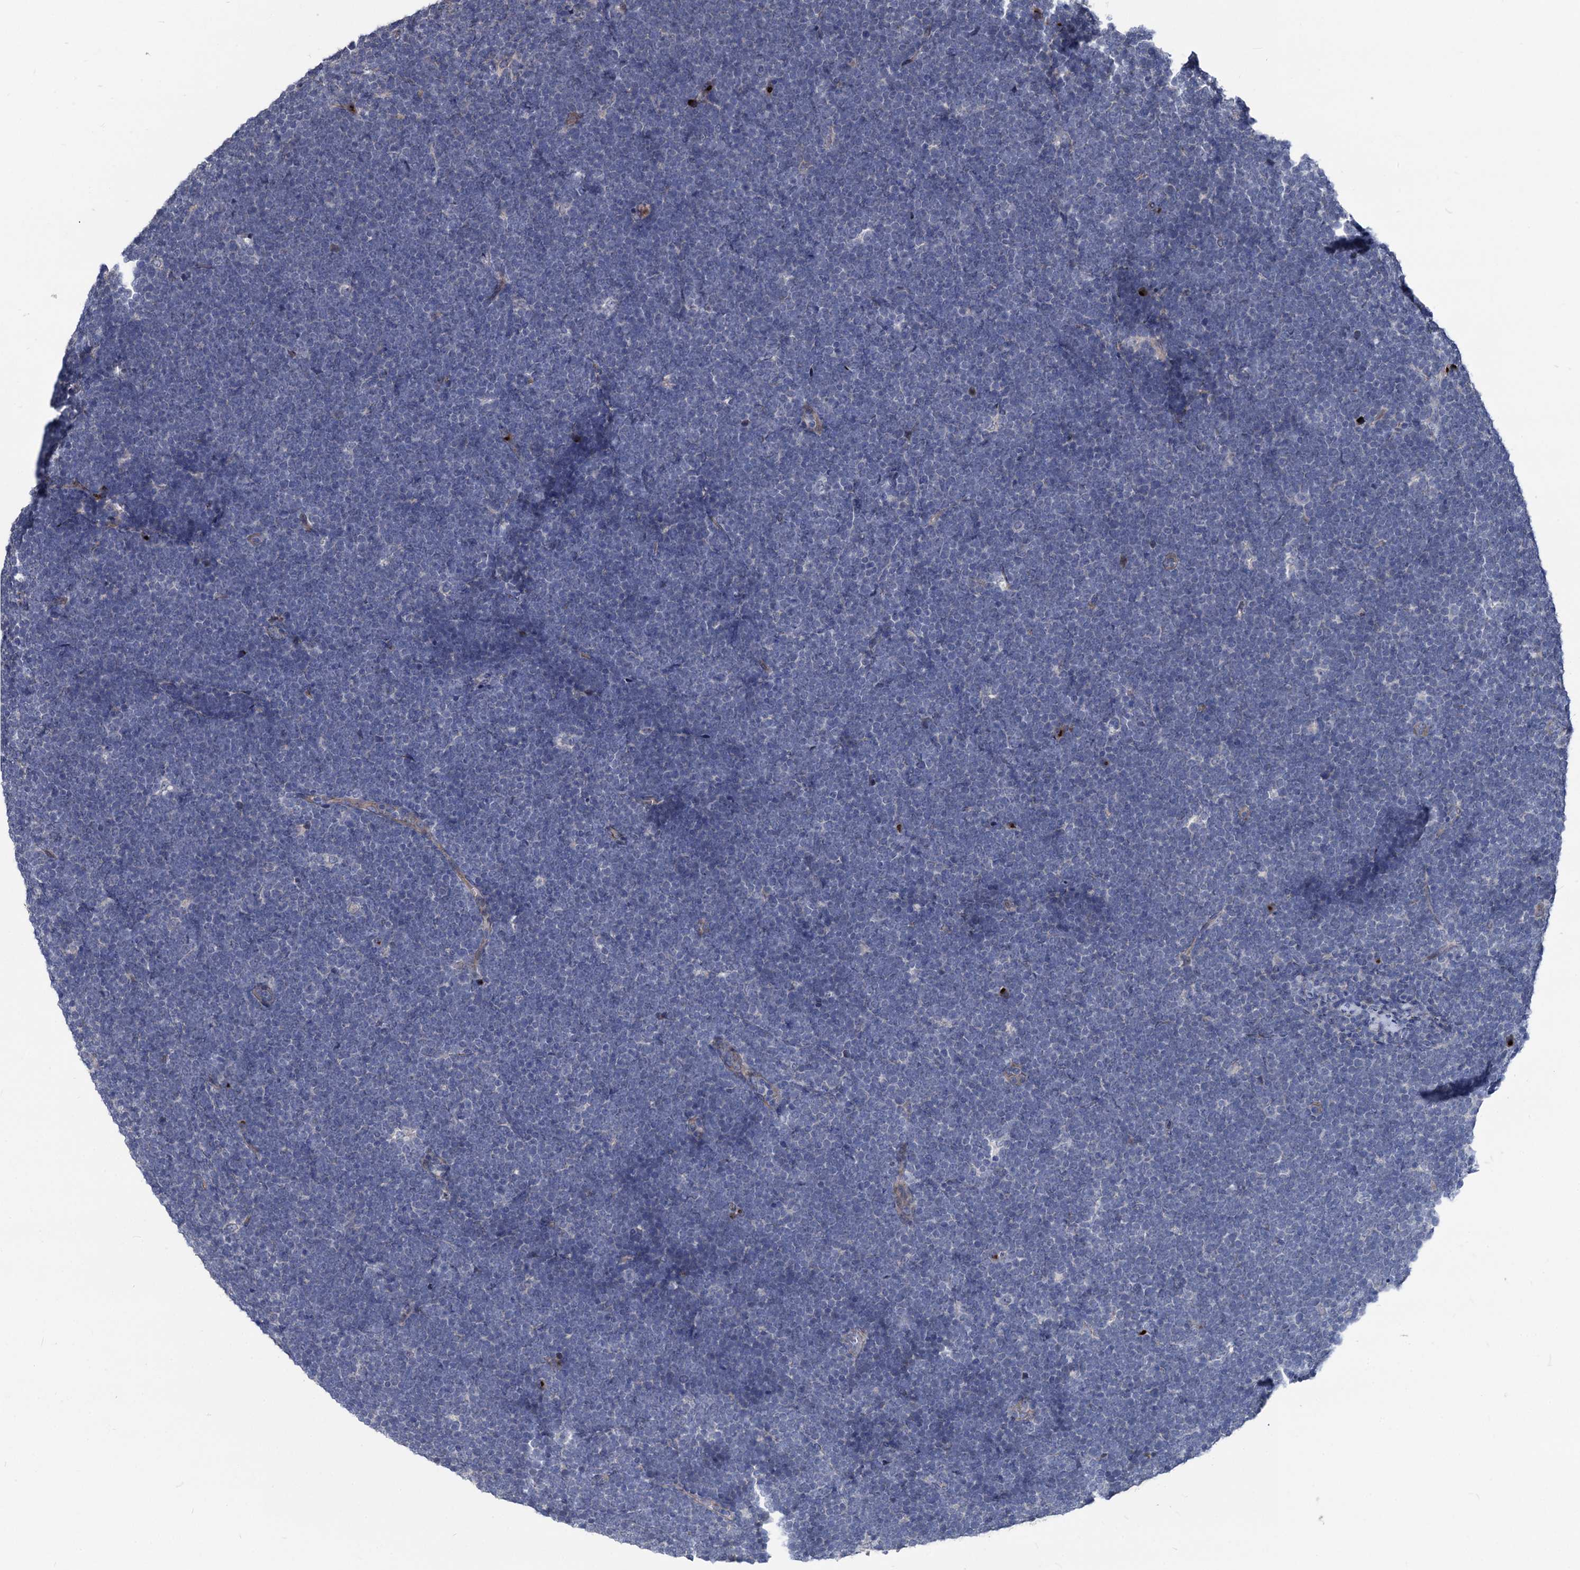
{"staining": {"intensity": "negative", "quantity": "none", "location": "none"}, "tissue": "lymphoma", "cell_type": "Tumor cells", "image_type": "cancer", "snomed": [{"axis": "morphology", "description": "Malignant lymphoma, non-Hodgkin's type, High grade"}, {"axis": "topography", "description": "Lymph node"}], "caption": "Immunohistochemical staining of lymphoma reveals no significant staining in tumor cells.", "gene": "SMAGP", "patient": {"sex": "male", "age": 13}}